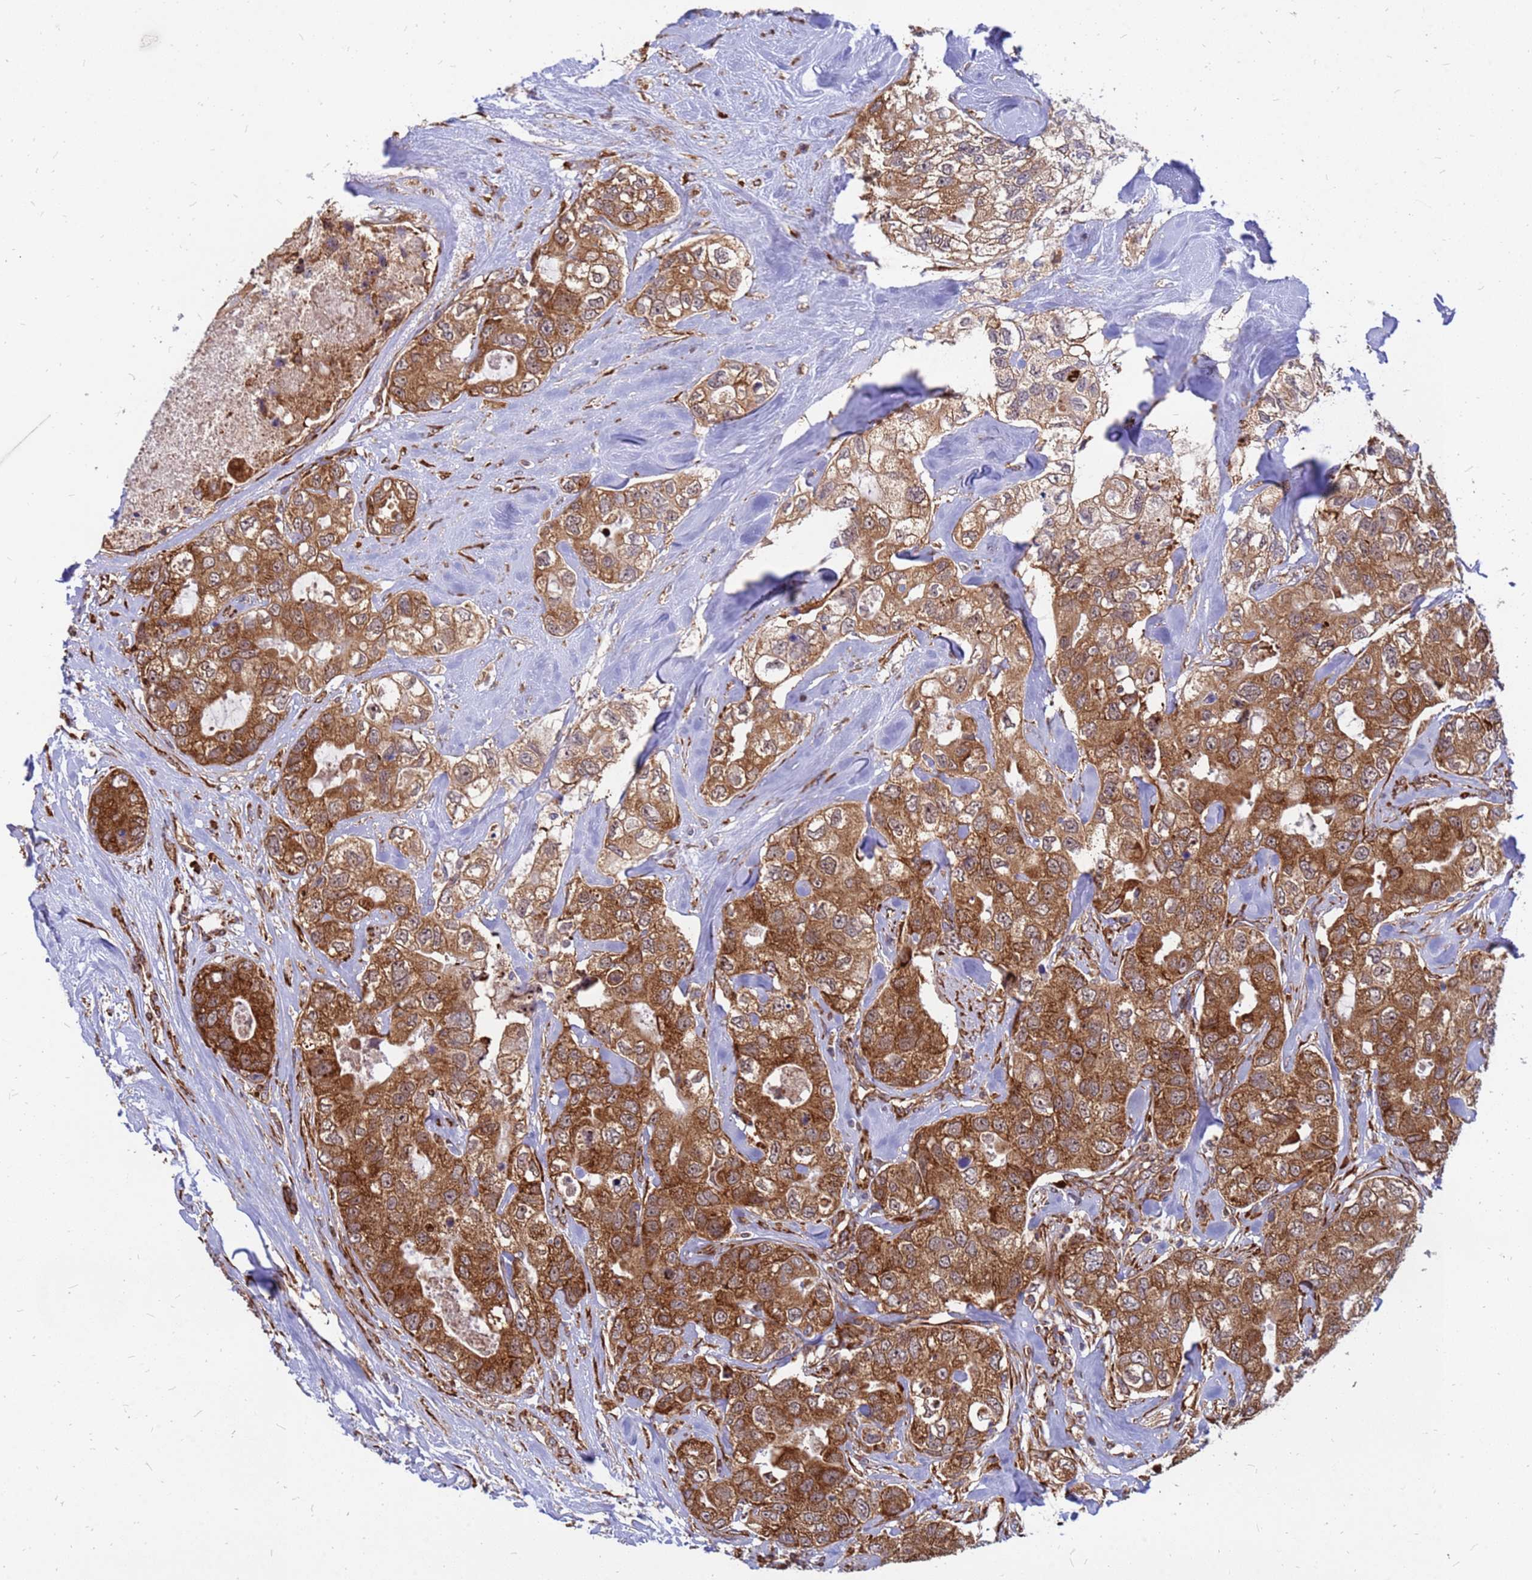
{"staining": {"intensity": "moderate", "quantity": ">75%", "location": "cytoplasmic/membranous"}, "tissue": "breast cancer", "cell_type": "Tumor cells", "image_type": "cancer", "snomed": [{"axis": "morphology", "description": "Duct carcinoma"}, {"axis": "topography", "description": "Breast"}], "caption": "Immunohistochemical staining of human breast cancer demonstrates medium levels of moderate cytoplasmic/membranous staining in about >75% of tumor cells.", "gene": "RPL8", "patient": {"sex": "female", "age": 62}}